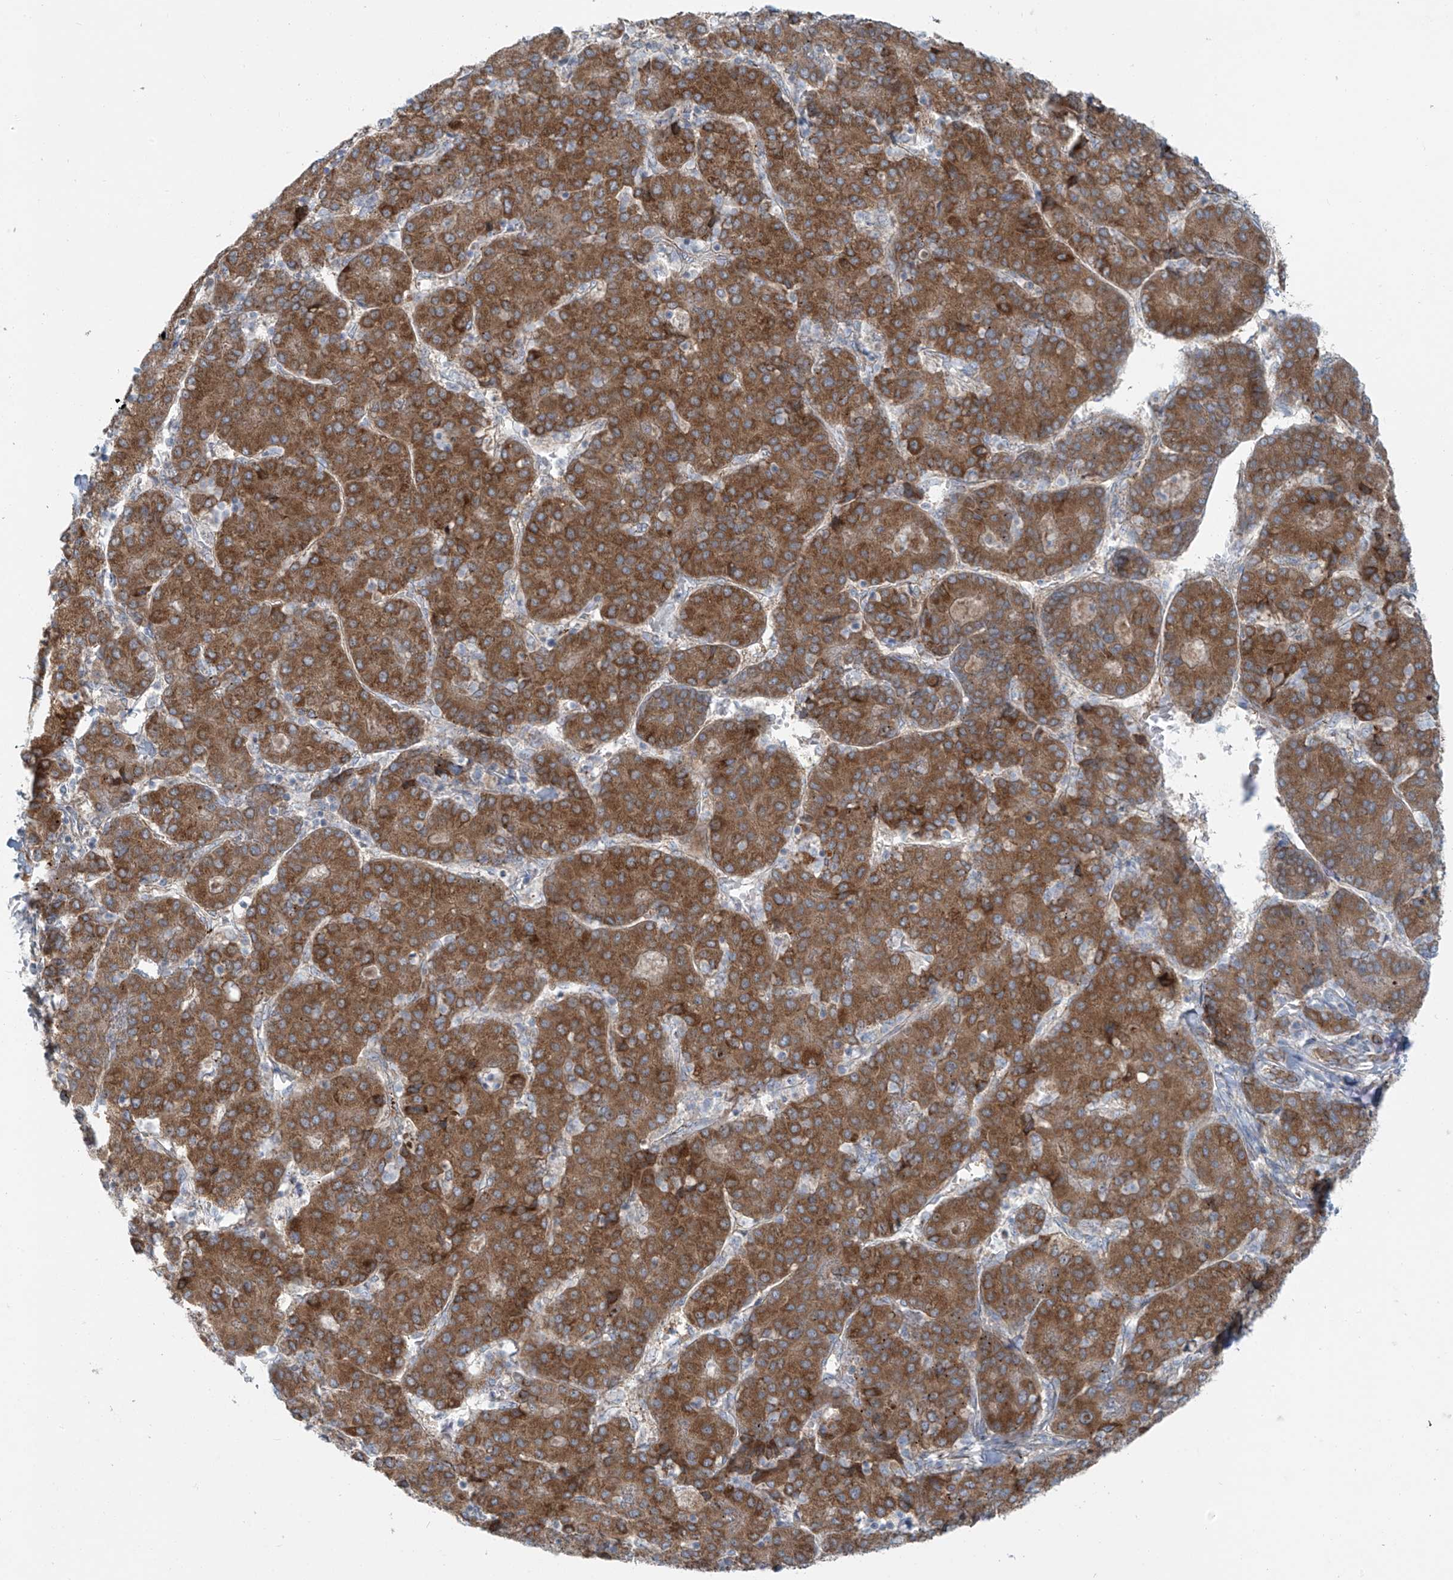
{"staining": {"intensity": "moderate", "quantity": ">75%", "location": "cytoplasmic/membranous"}, "tissue": "liver cancer", "cell_type": "Tumor cells", "image_type": "cancer", "snomed": [{"axis": "morphology", "description": "Carcinoma, Hepatocellular, NOS"}, {"axis": "topography", "description": "Liver"}], "caption": "Immunohistochemistry (IHC) (DAB (3,3'-diaminobenzidine)) staining of hepatocellular carcinoma (liver) shows moderate cytoplasmic/membranous protein positivity in about >75% of tumor cells.", "gene": "LZTS3", "patient": {"sex": "male", "age": 65}}